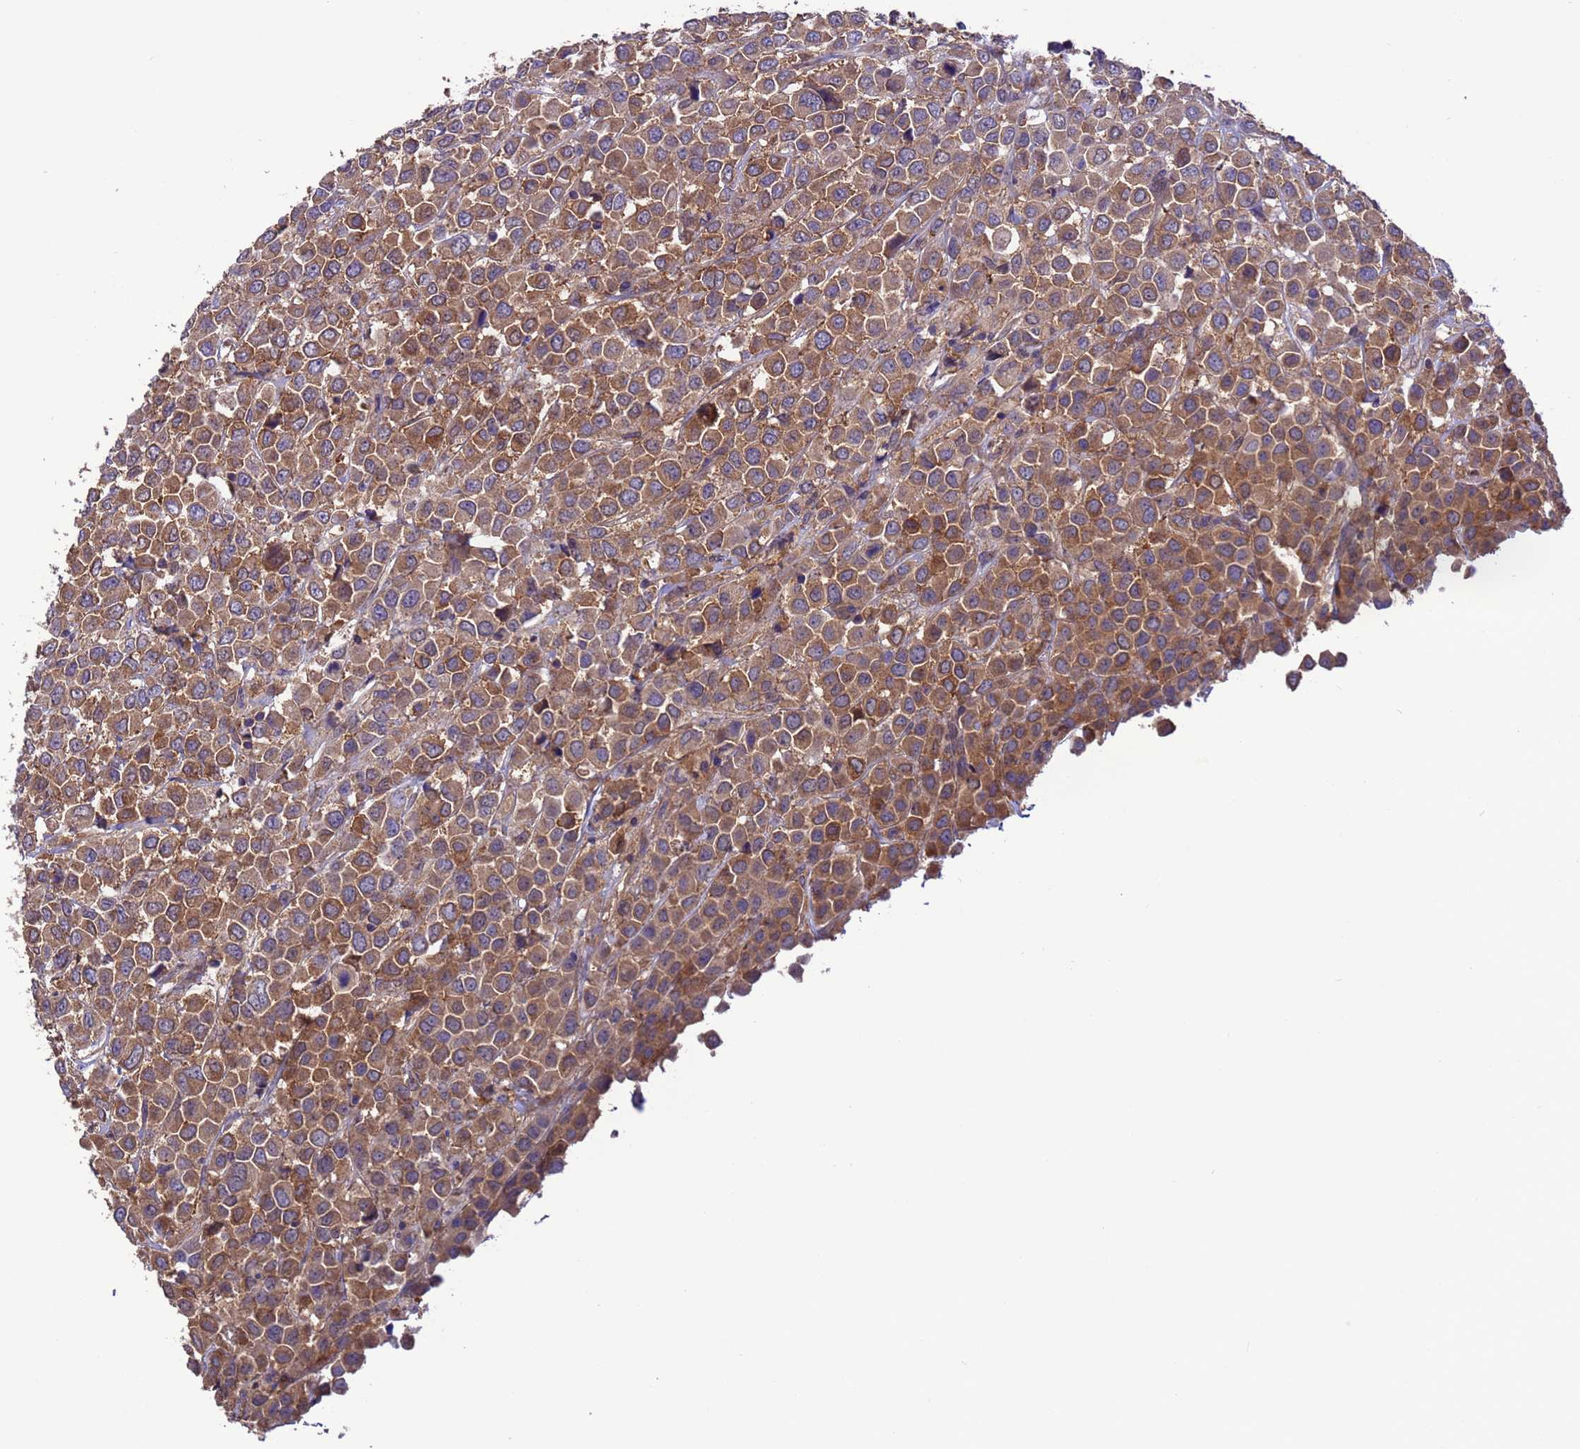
{"staining": {"intensity": "moderate", "quantity": ">75%", "location": "cytoplasmic/membranous"}, "tissue": "breast cancer", "cell_type": "Tumor cells", "image_type": "cancer", "snomed": [{"axis": "morphology", "description": "Duct carcinoma"}, {"axis": "topography", "description": "Breast"}], "caption": "Breast cancer stained with a brown dye reveals moderate cytoplasmic/membranous positive expression in approximately >75% of tumor cells.", "gene": "ARHGAP12", "patient": {"sex": "female", "age": 61}}